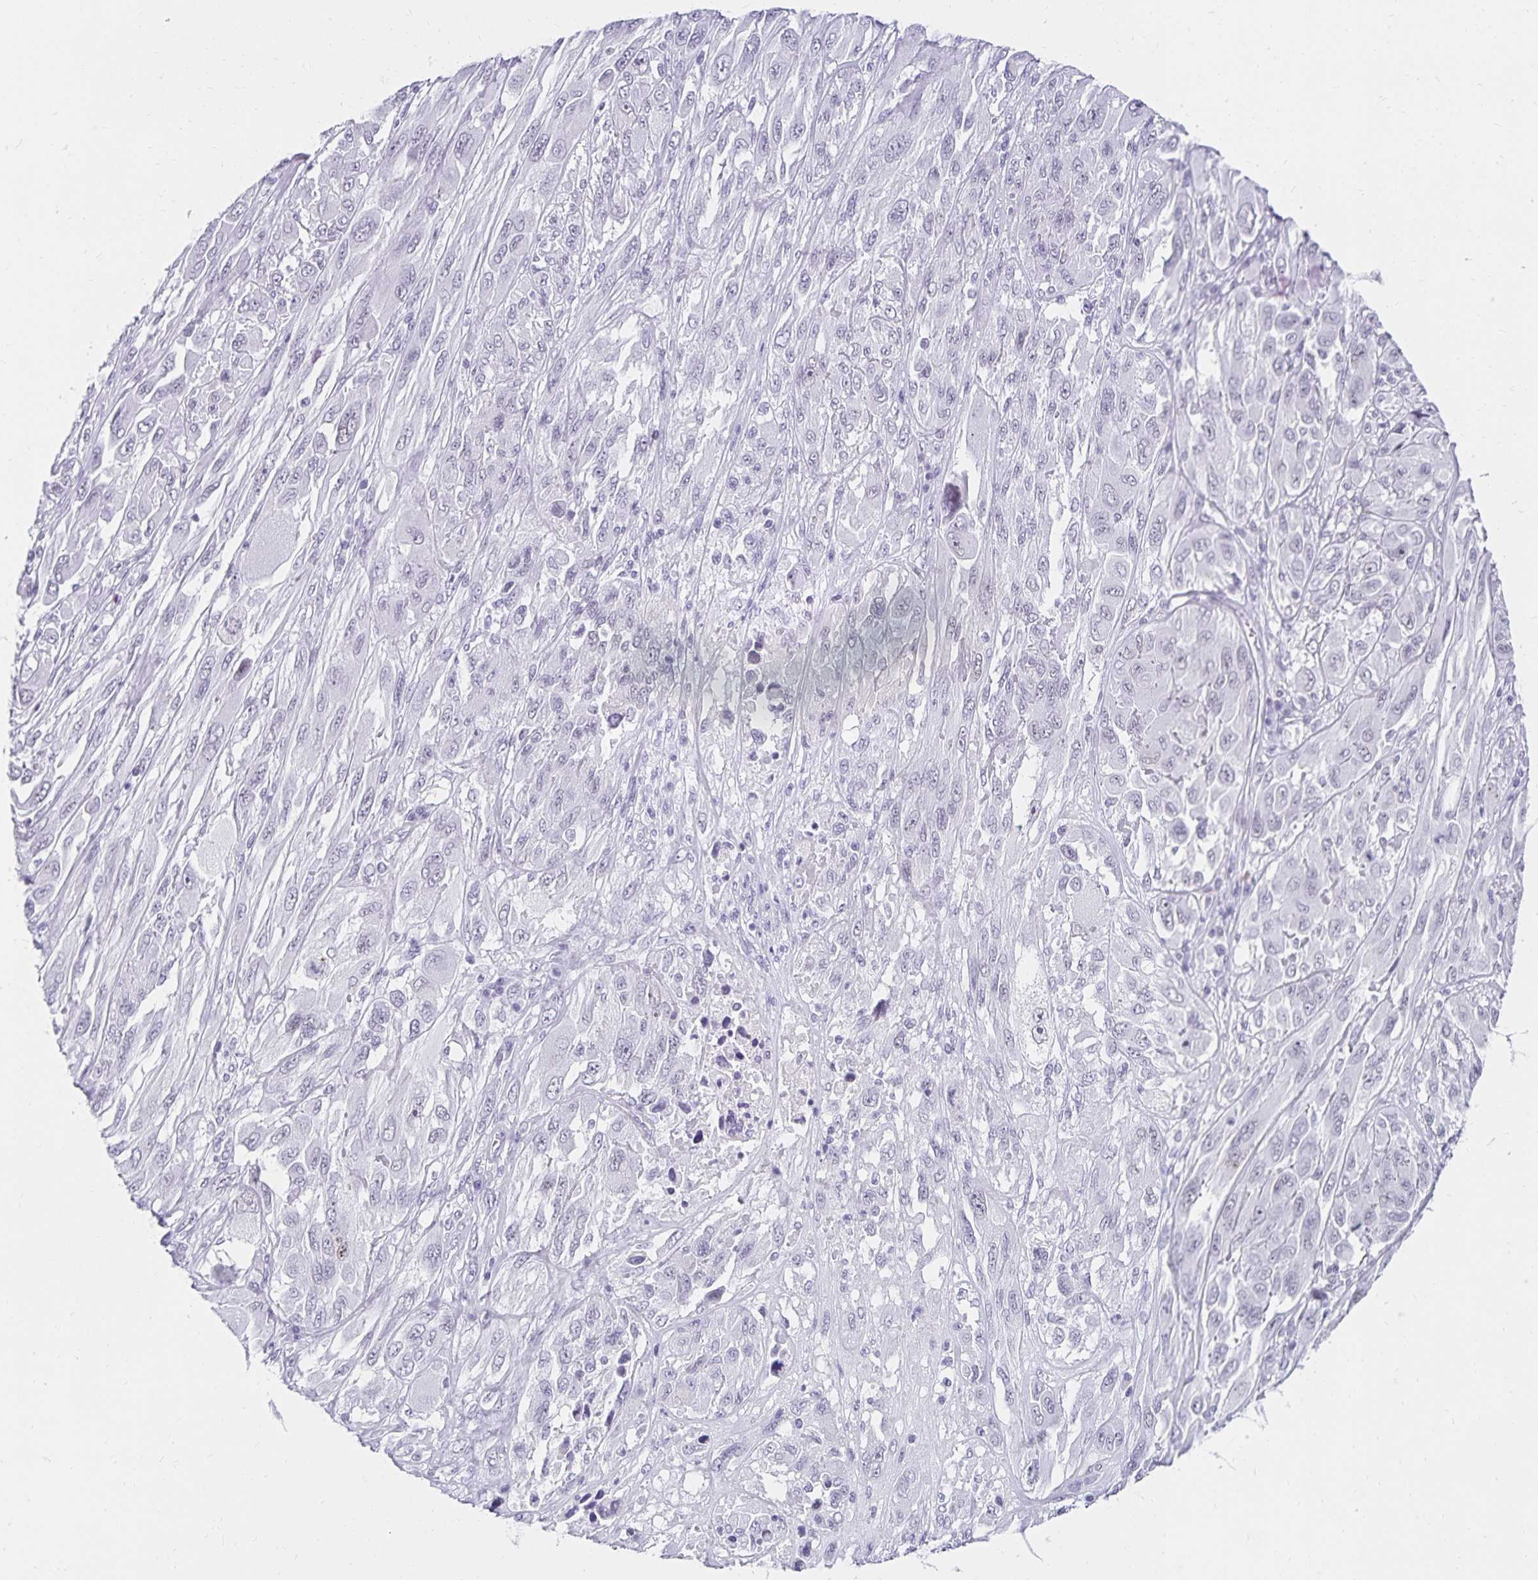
{"staining": {"intensity": "negative", "quantity": "none", "location": "none"}, "tissue": "melanoma", "cell_type": "Tumor cells", "image_type": "cancer", "snomed": [{"axis": "morphology", "description": "Malignant melanoma, NOS"}, {"axis": "topography", "description": "Skin"}], "caption": "Immunohistochemical staining of human melanoma demonstrates no significant staining in tumor cells.", "gene": "C20orf85", "patient": {"sex": "female", "age": 91}}